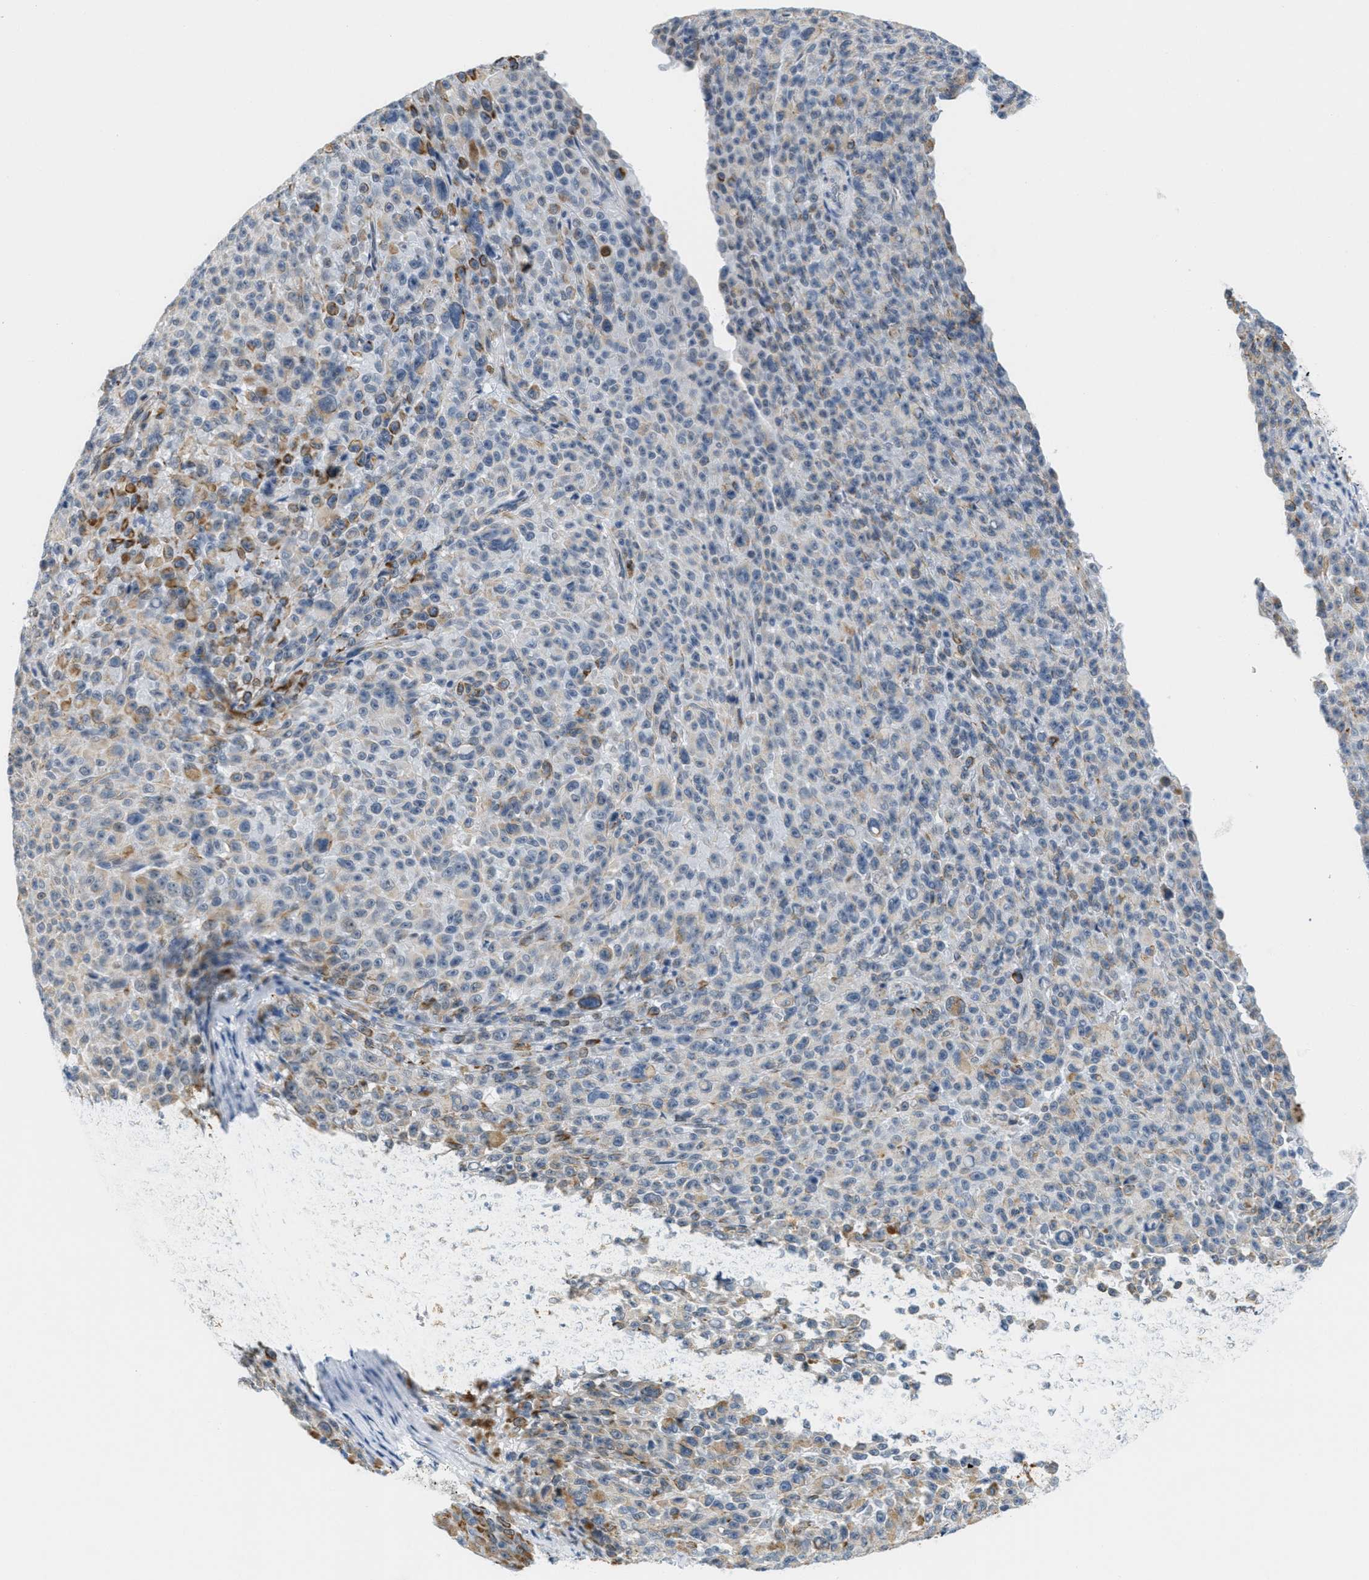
{"staining": {"intensity": "moderate", "quantity": "<25%", "location": "cytoplasmic/membranous"}, "tissue": "melanoma", "cell_type": "Tumor cells", "image_type": "cancer", "snomed": [{"axis": "morphology", "description": "Malignant melanoma, NOS"}, {"axis": "topography", "description": "Skin"}], "caption": "IHC of melanoma displays low levels of moderate cytoplasmic/membranous staining in approximately <25% of tumor cells.", "gene": "HS3ST2", "patient": {"sex": "female", "age": 82}}